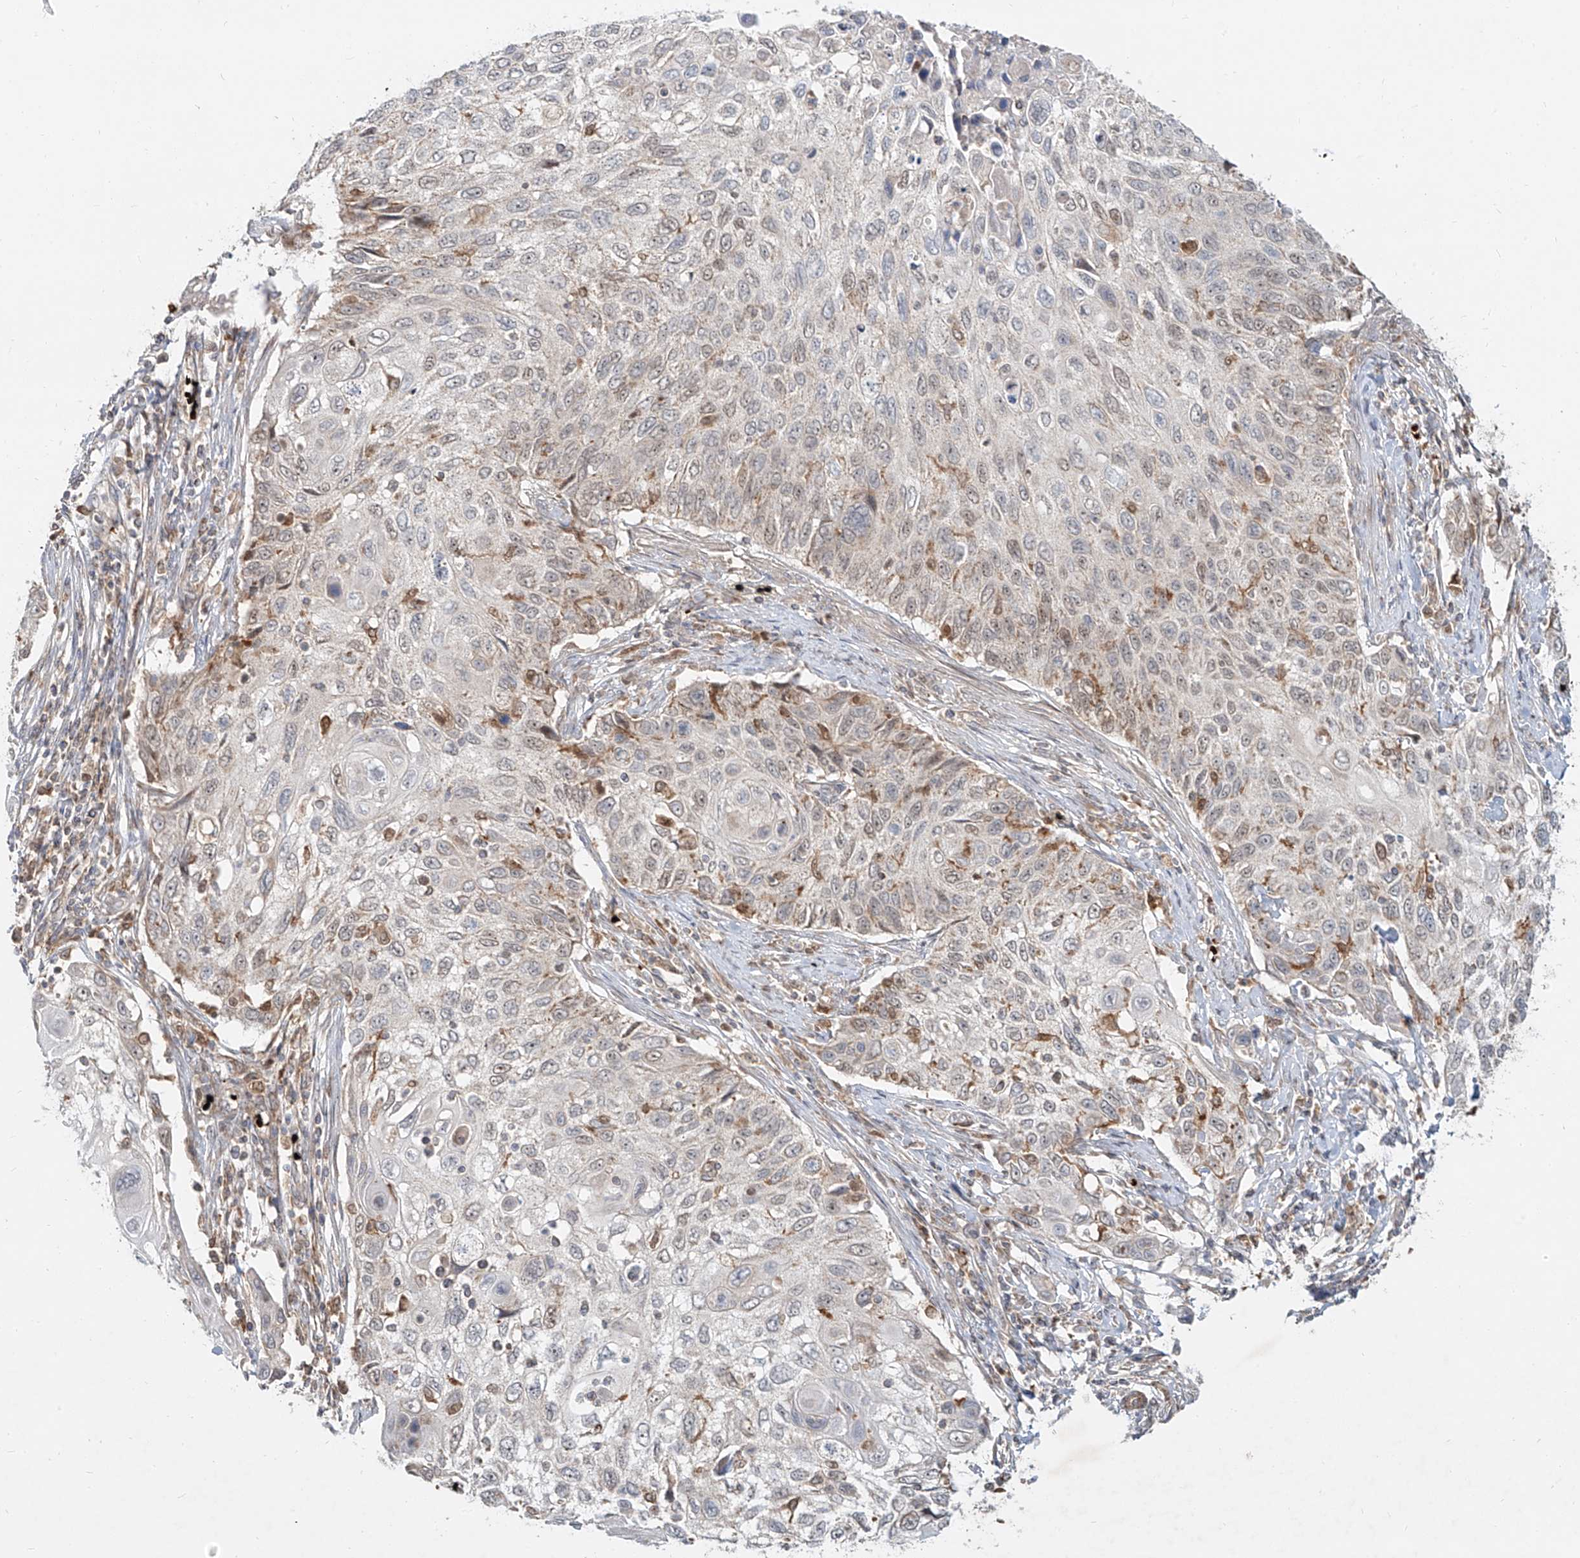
{"staining": {"intensity": "negative", "quantity": "none", "location": "none"}, "tissue": "cervical cancer", "cell_type": "Tumor cells", "image_type": "cancer", "snomed": [{"axis": "morphology", "description": "Squamous cell carcinoma, NOS"}, {"axis": "topography", "description": "Cervix"}], "caption": "Tumor cells are negative for protein expression in human squamous cell carcinoma (cervical).", "gene": "FGD2", "patient": {"sex": "female", "age": 70}}